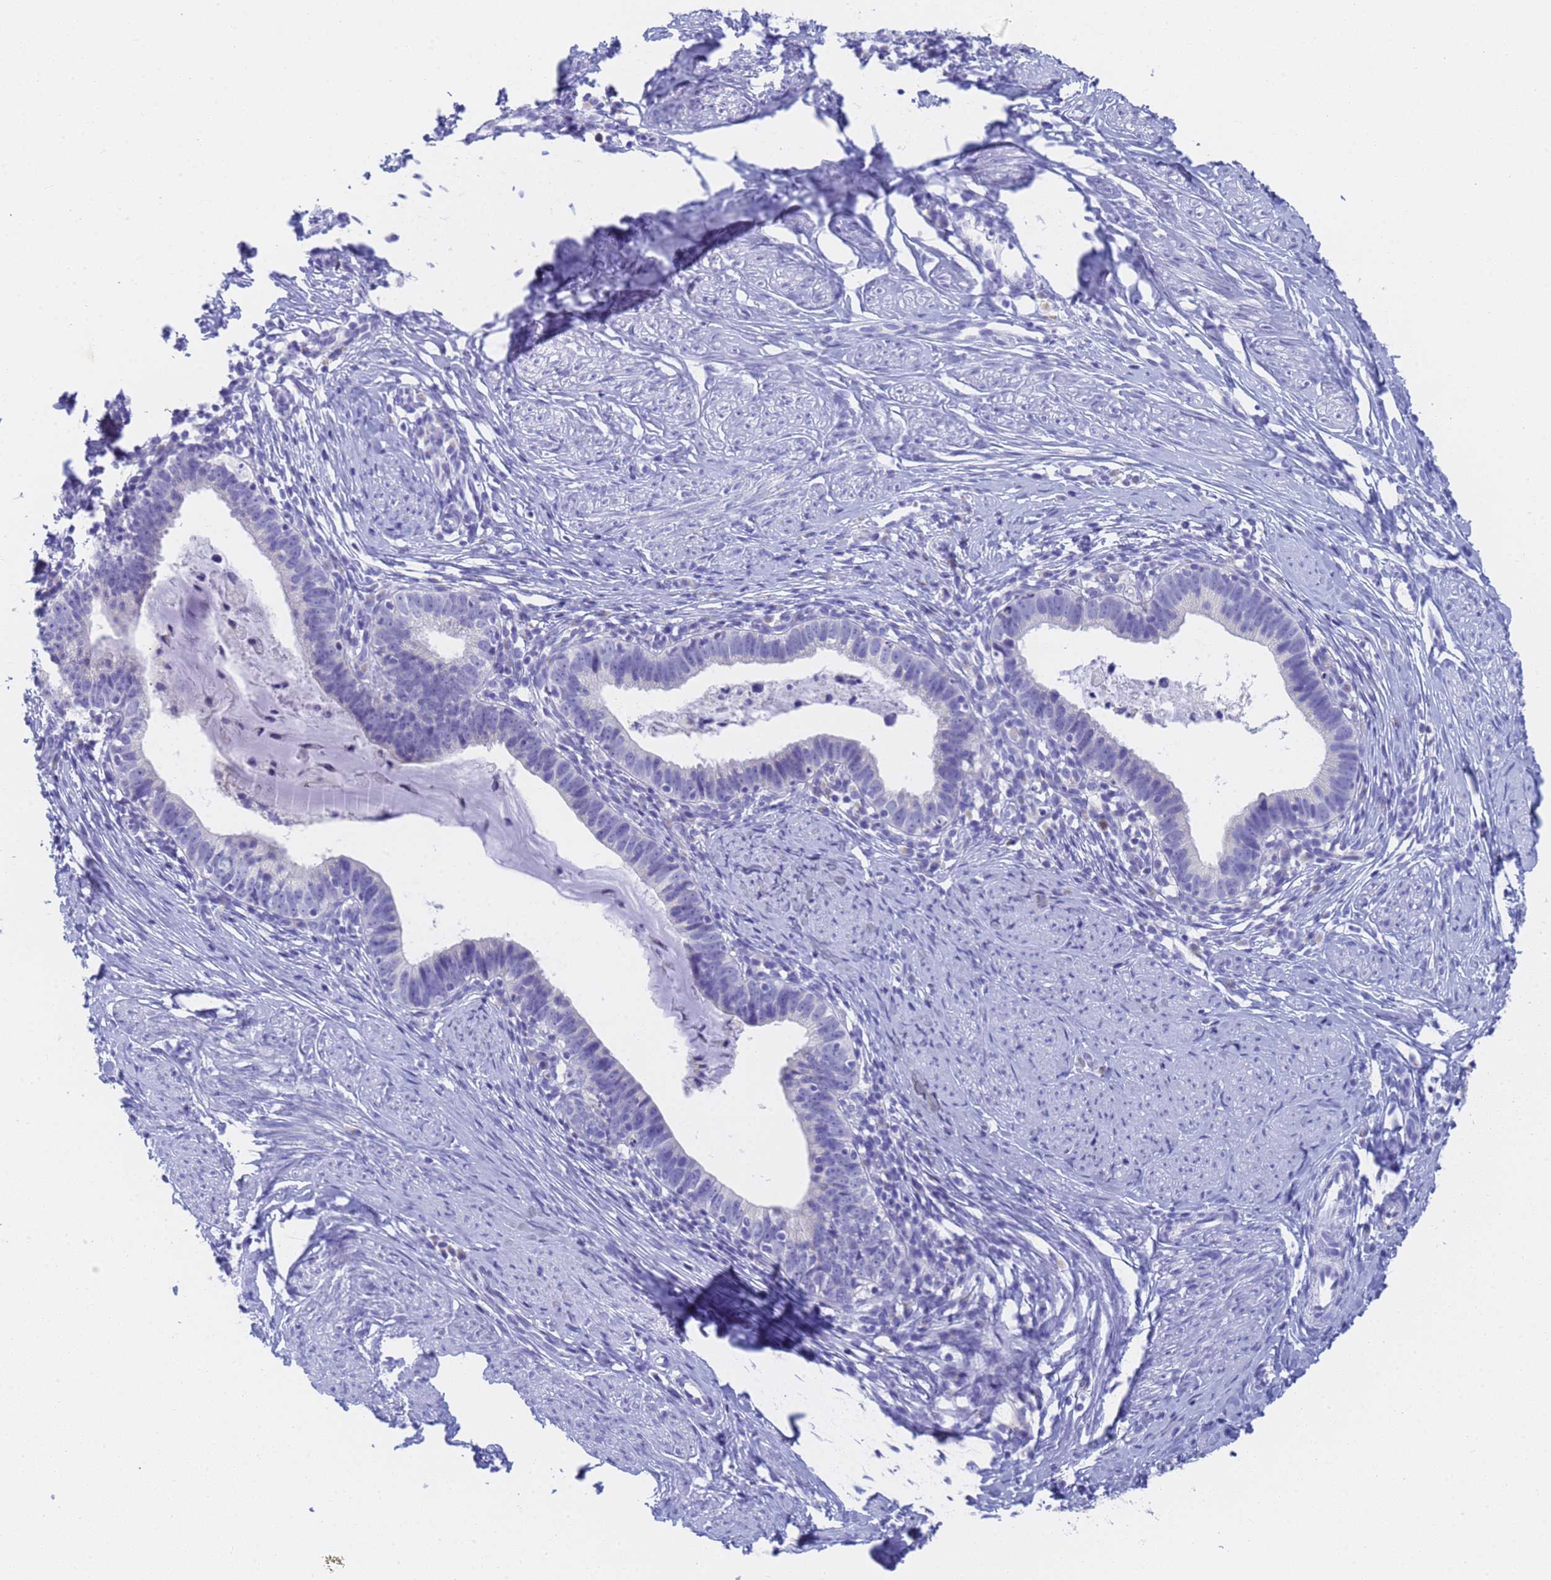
{"staining": {"intensity": "negative", "quantity": "none", "location": "none"}, "tissue": "cervical cancer", "cell_type": "Tumor cells", "image_type": "cancer", "snomed": [{"axis": "morphology", "description": "Adenocarcinoma, NOS"}, {"axis": "topography", "description": "Cervix"}], "caption": "High magnification brightfield microscopy of cervical cancer (adenocarcinoma) stained with DAB (3,3'-diaminobenzidine) (brown) and counterstained with hematoxylin (blue): tumor cells show no significant staining. (Stains: DAB immunohistochemistry with hematoxylin counter stain, Microscopy: brightfield microscopy at high magnification).", "gene": "STATH", "patient": {"sex": "female", "age": 36}}